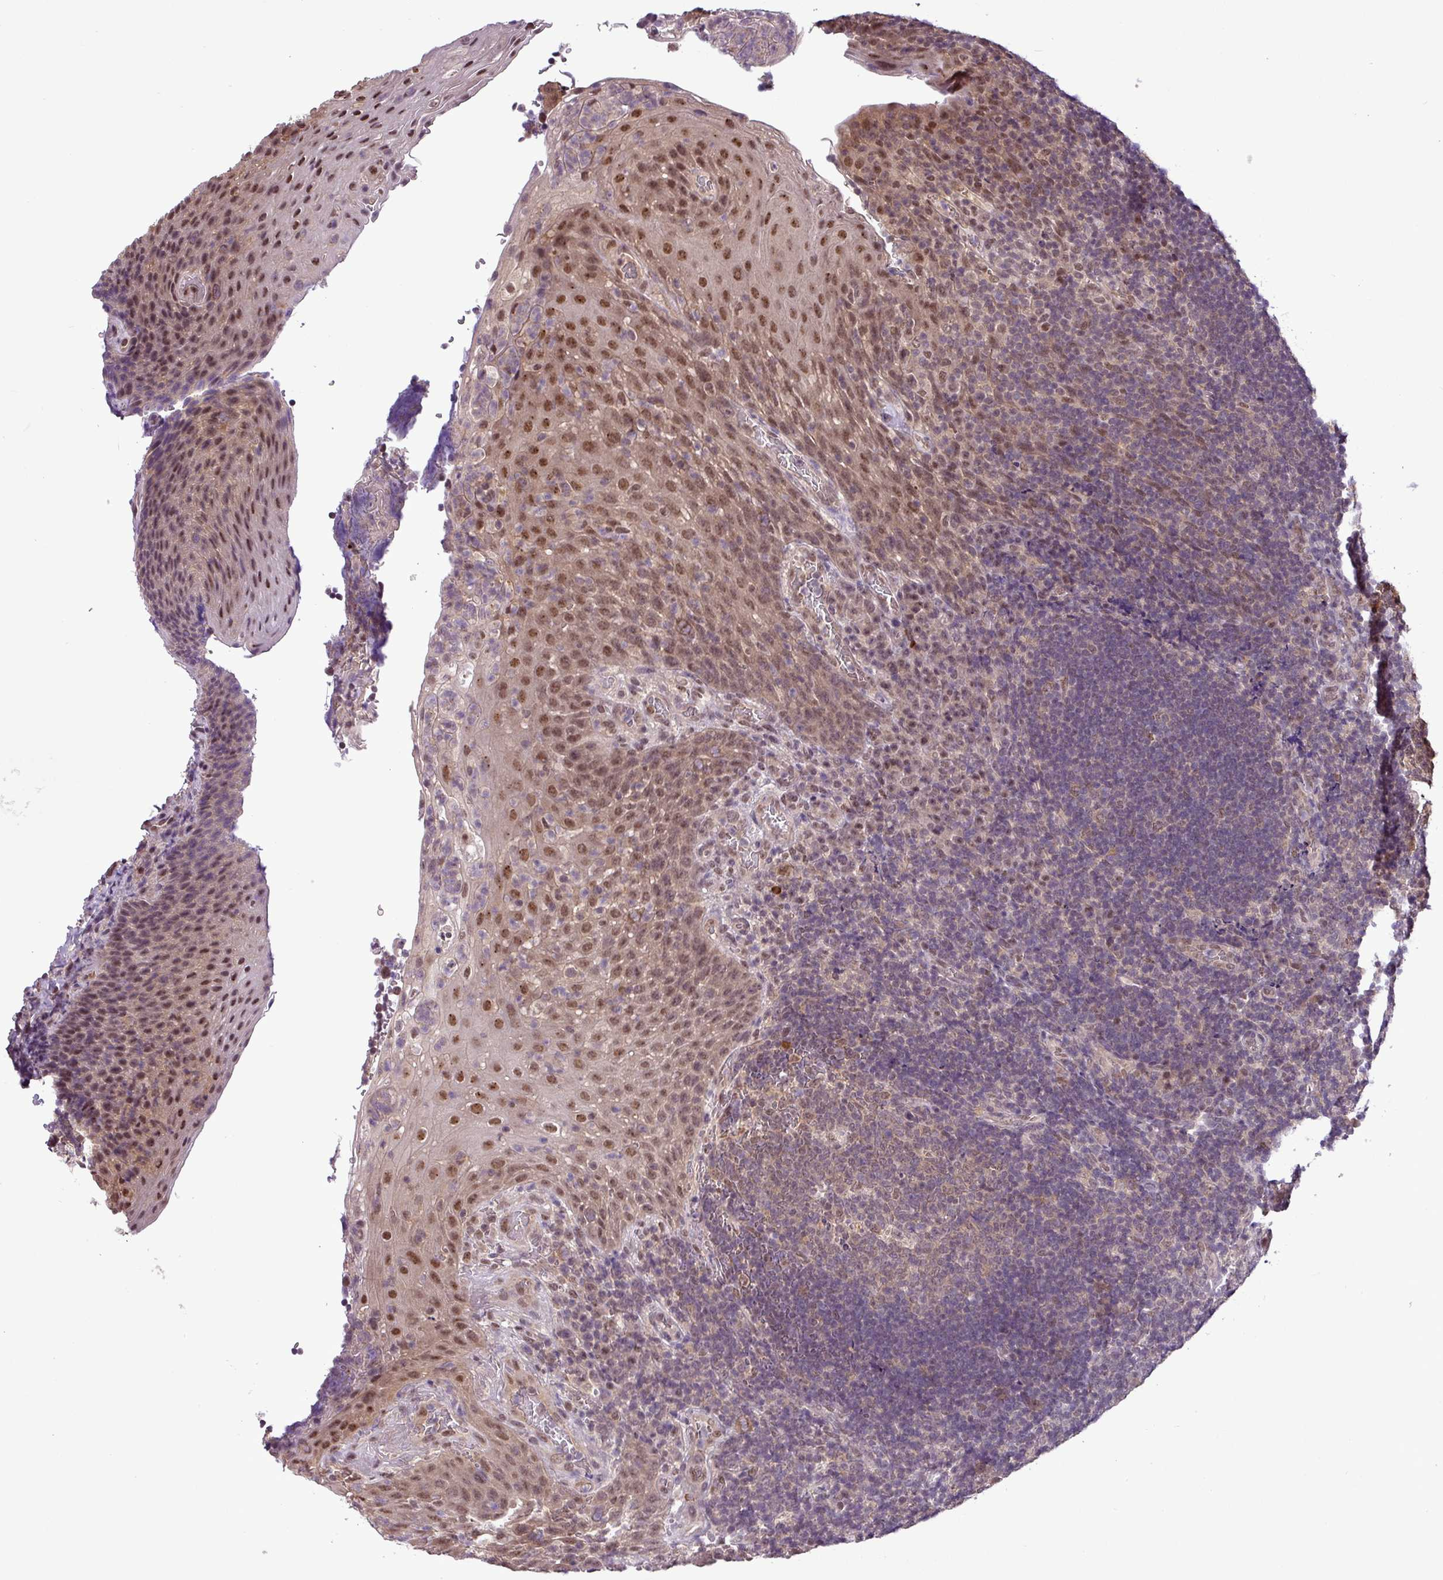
{"staining": {"intensity": "weak", "quantity": ">75%", "location": "cytoplasmic/membranous,nuclear"}, "tissue": "tonsil", "cell_type": "Germinal center cells", "image_type": "normal", "snomed": [{"axis": "morphology", "description": "Normal tissue, NOS"}, {"axis": "topography", "description": "Tonsil"}], "caption": "Germinal center cells reveal low levels of weak cytoplasmic/membranous,nuclear staining in approximately >75% of cells in benign tonsil. (DAB (3,3'-diaminobenzidine) = brown stain, brightfield microscopy at high magnification).", "gene": "MFHAS1", "patient": {"sex": "male", "age": 17}}